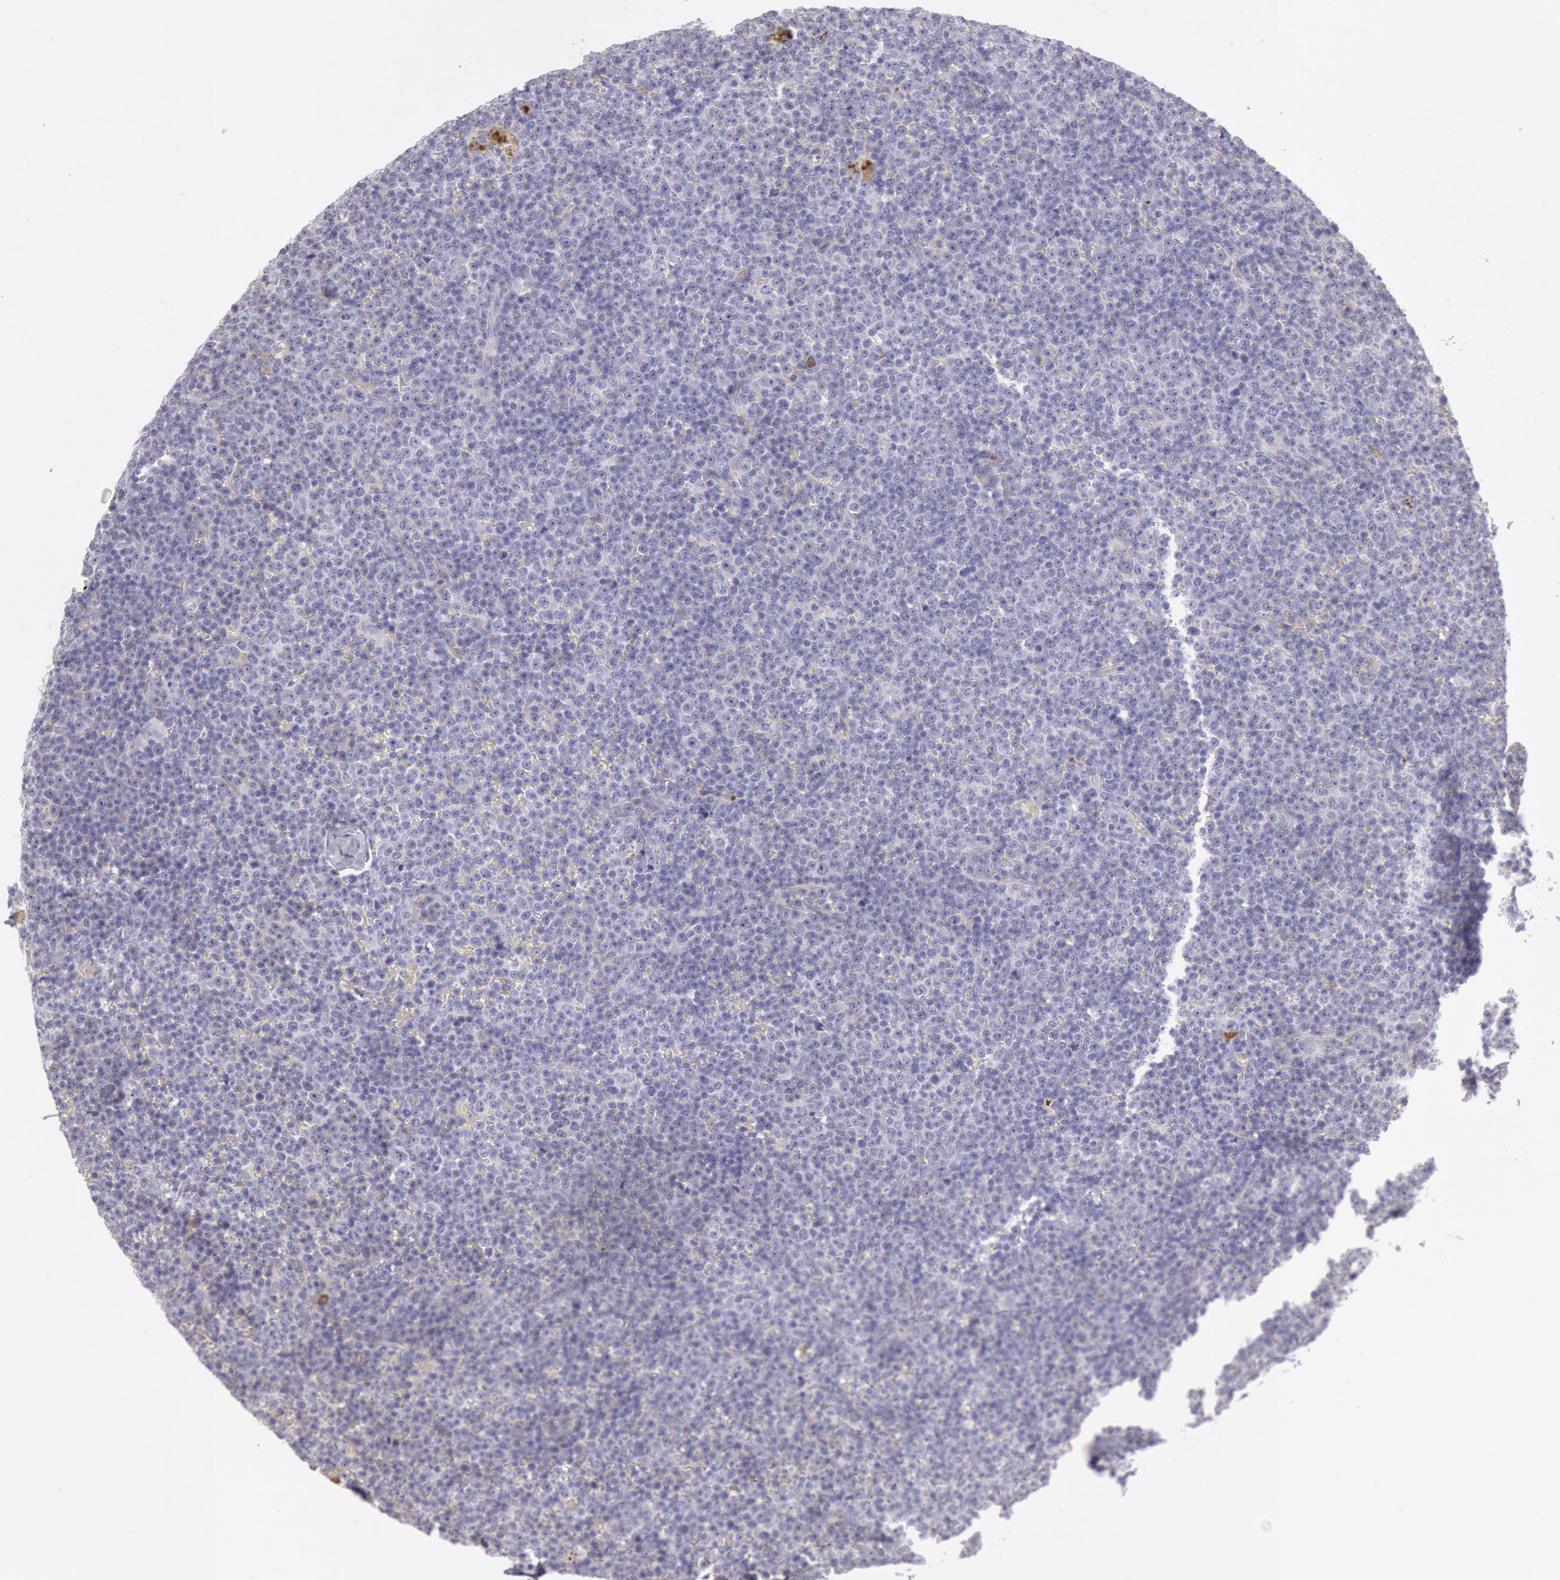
{"staining": {"intensity": "moderate", "quantity": "<25%", "location": "cytoplasmic/membranous"}, "tissue": "lymphoma", "cell_type": "Tumor cells", "image_type": "cancer", "snomed": [{"axis": "morphology", "description": "Malignant lymphoma, non-Hodgkin's type, Low grade"}, {"axis": "topography", "description": "Lymph node"}], "caption": "Immunohistochemistry (IHC) (DAB) staining of human lymphoma demonstrates moderate cytoplasmic/membranous protein staining in approximately <25% of tumor cells. (brown staining indicates protein expression, while blue staining denotes nuclei).", "gene": "CIDEB", "patient": {"sex": "male", "age": 50}}